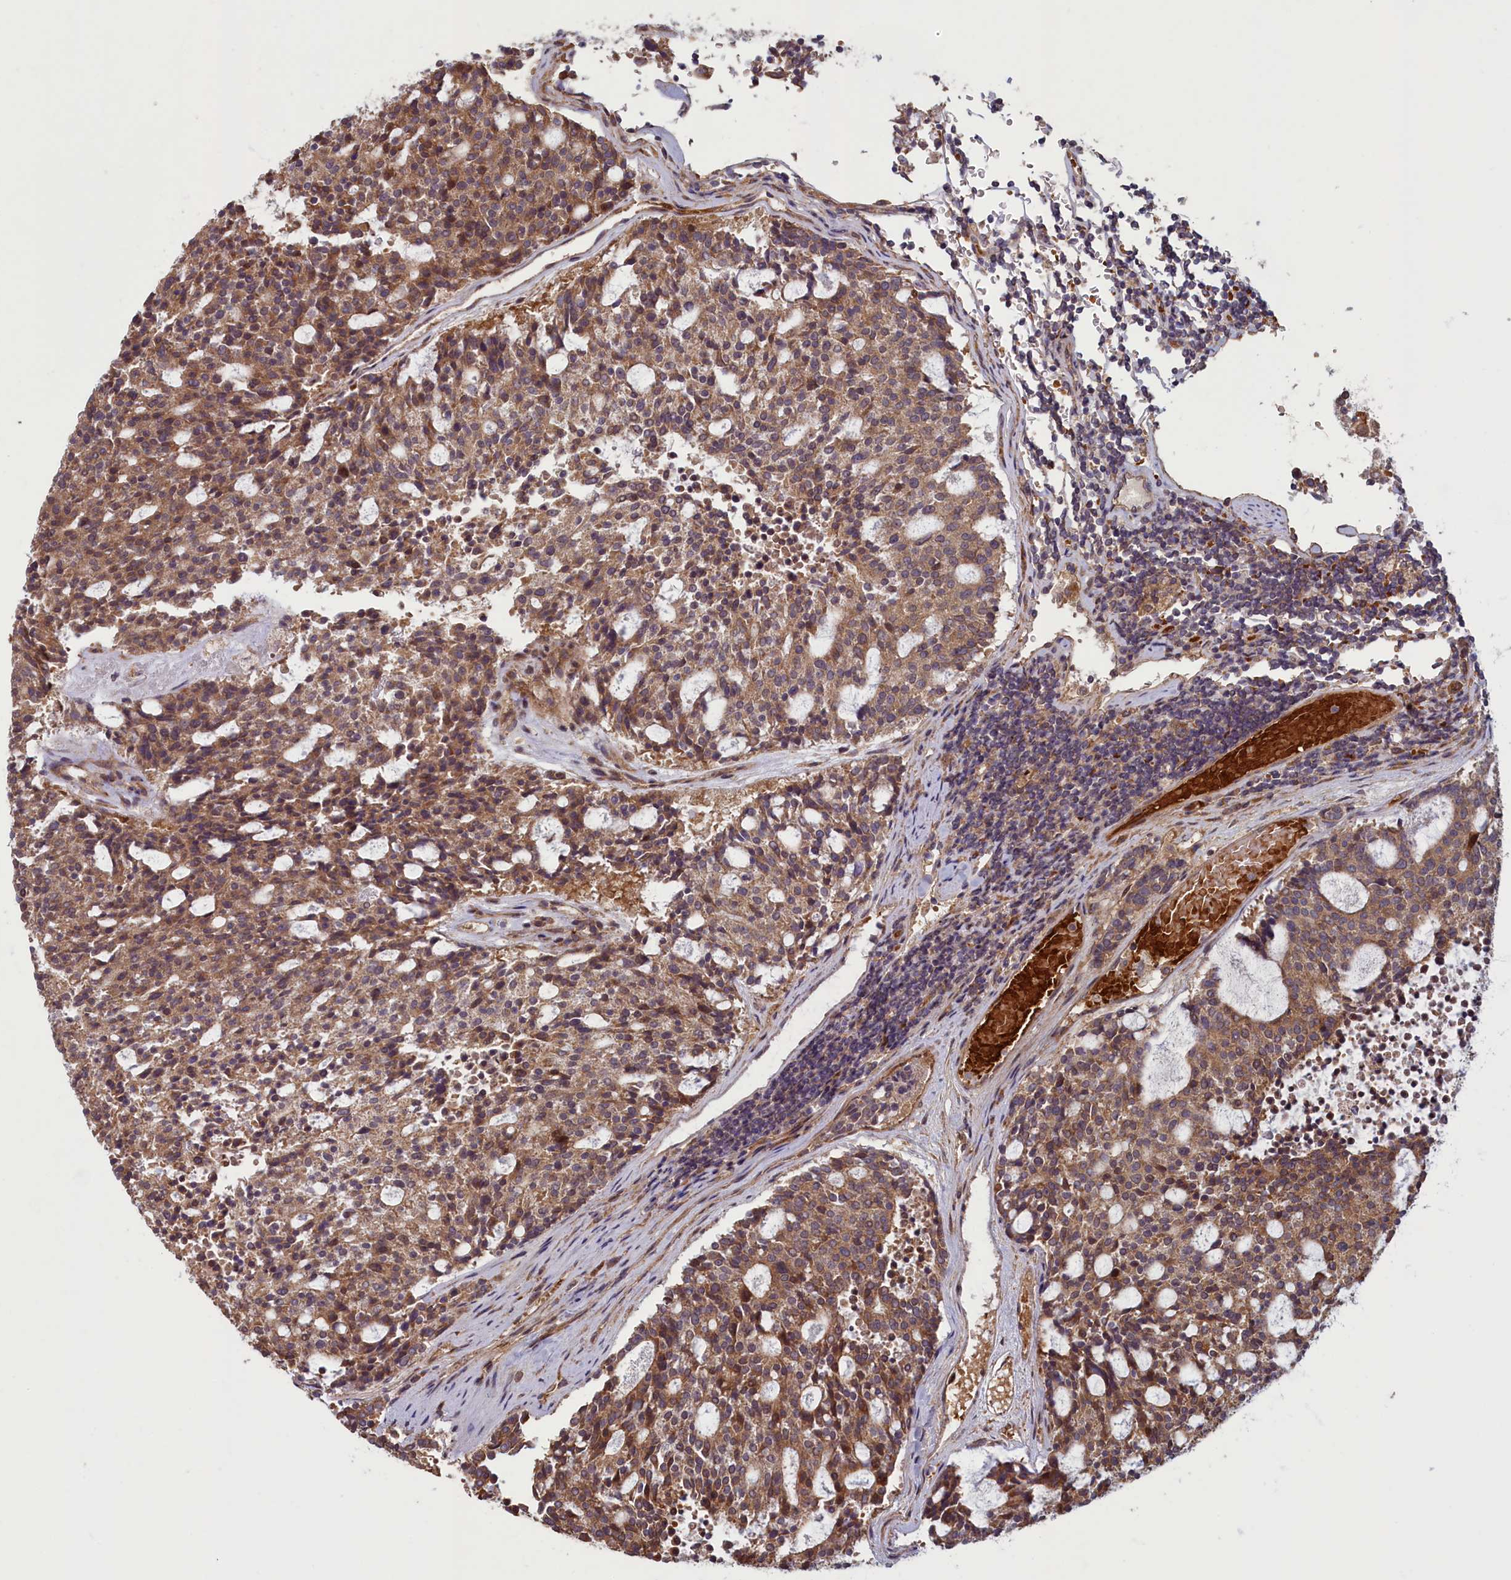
{"staining": {"intensity": "moderate", "quantity": ">75%", "location": "cytoplasmic/membranous"}, "tissue": "carcinoid", "cell_type": "Tumor cells", "image_type": "cancer", "snomed": [{"axis": "morphology", "description": "Carcinoid, malignant, NOS"}, {"axis": "topography", "description": "Pancreas"}], "caption": "Carcinoid stained for a protein (brown) demonstrates moderate cytoplasmic/membranous positive staining in approximately >75% of tumor cells.", "gene": "CIAO2B", "patient": {"sex": "female", "age": 54}}